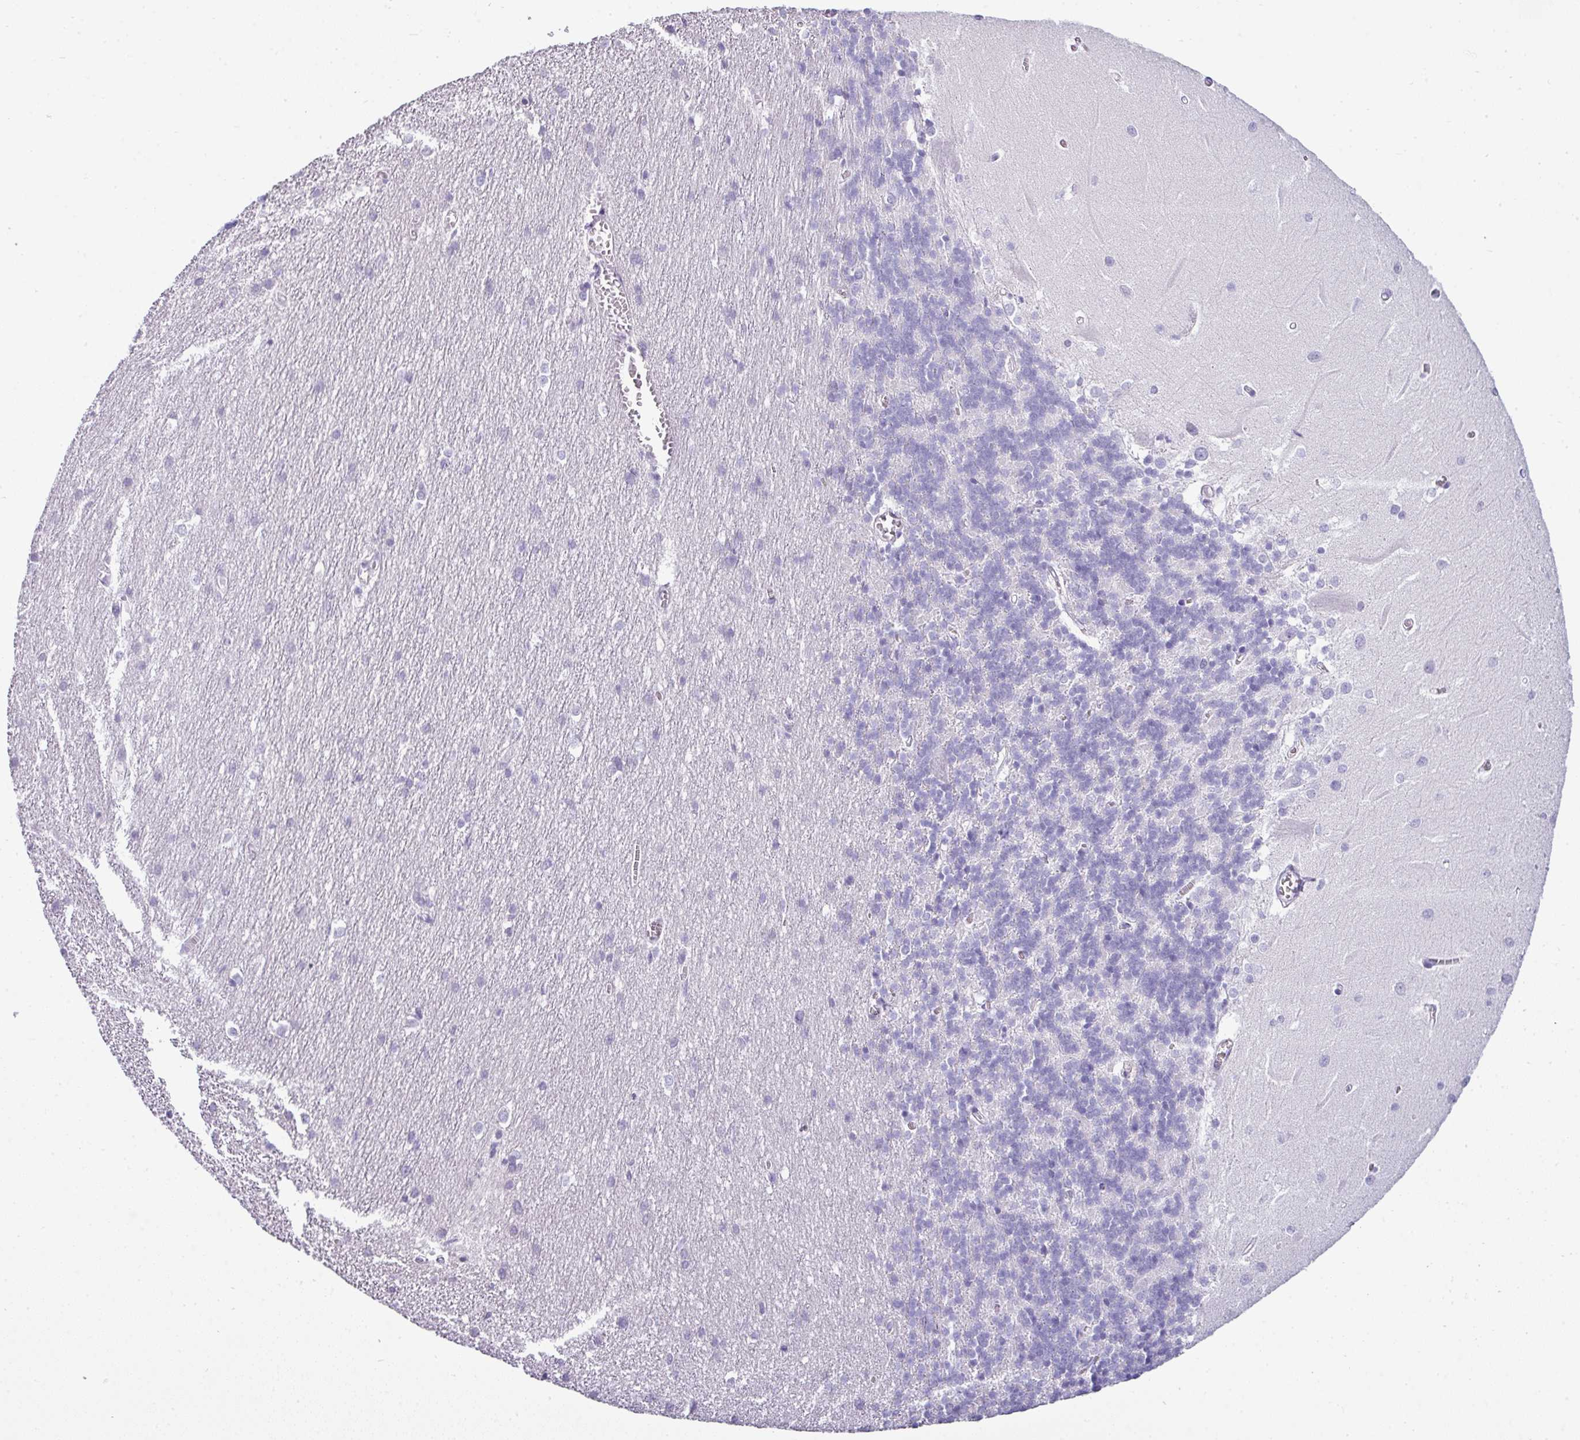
{"staining": {"intensity": "negative", "quantity": "none", "location": "none"}, "tissue": "cerebellum", "cell_type": "Cells in granular layer", "image_type": "normal", "snomed": [{"axis": "morphology", "description": "Normal tissue, NOS"}, {"axis": "topography", "description": "Cerebellum"}], "caption": "IHC of unremarkable human cerebellum demonstrates no expression in cells in granular layer.", "gene": "VCX2", "patient": {"sex": "male", "age": 37}}